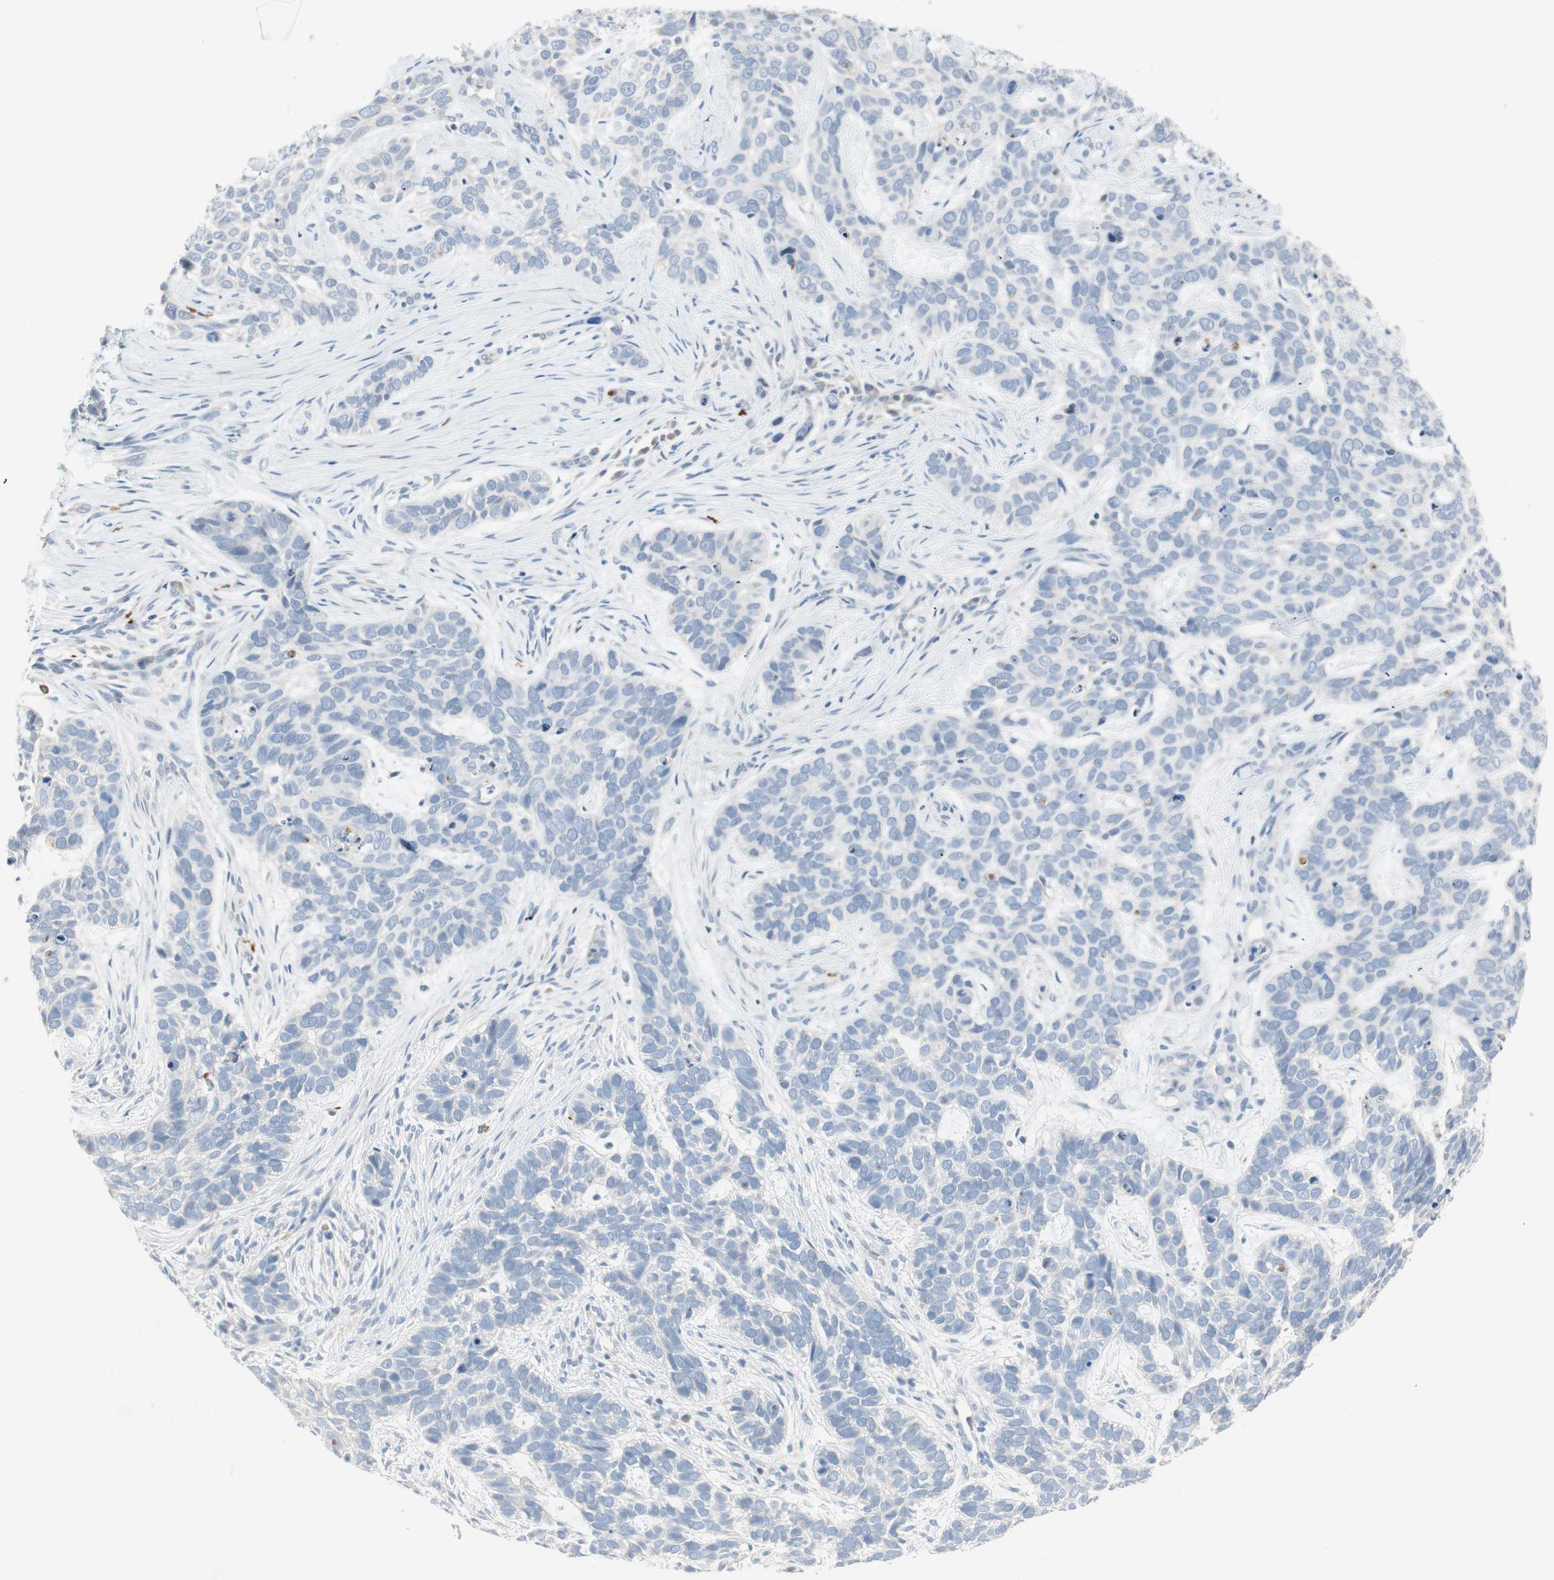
{"staining": {"intensity": "negative", "quantity": "none", "location": "none"}, "tissue": "skin cancer", "cell_type": "Tumor cells", "image_type": "cancer", "snomed": [{"axis": "morphology", "description": "Basal cell carcinoma"}, {"axis": "topography", "description": "Skin"}], "caption": "DAB immunohistochemical staining of skin cancer (basal cell carcinoma) reveals no significant expression in tumor cells.", "gene": "PDZK1", "patient": {"sex": "male", "age": 87}}